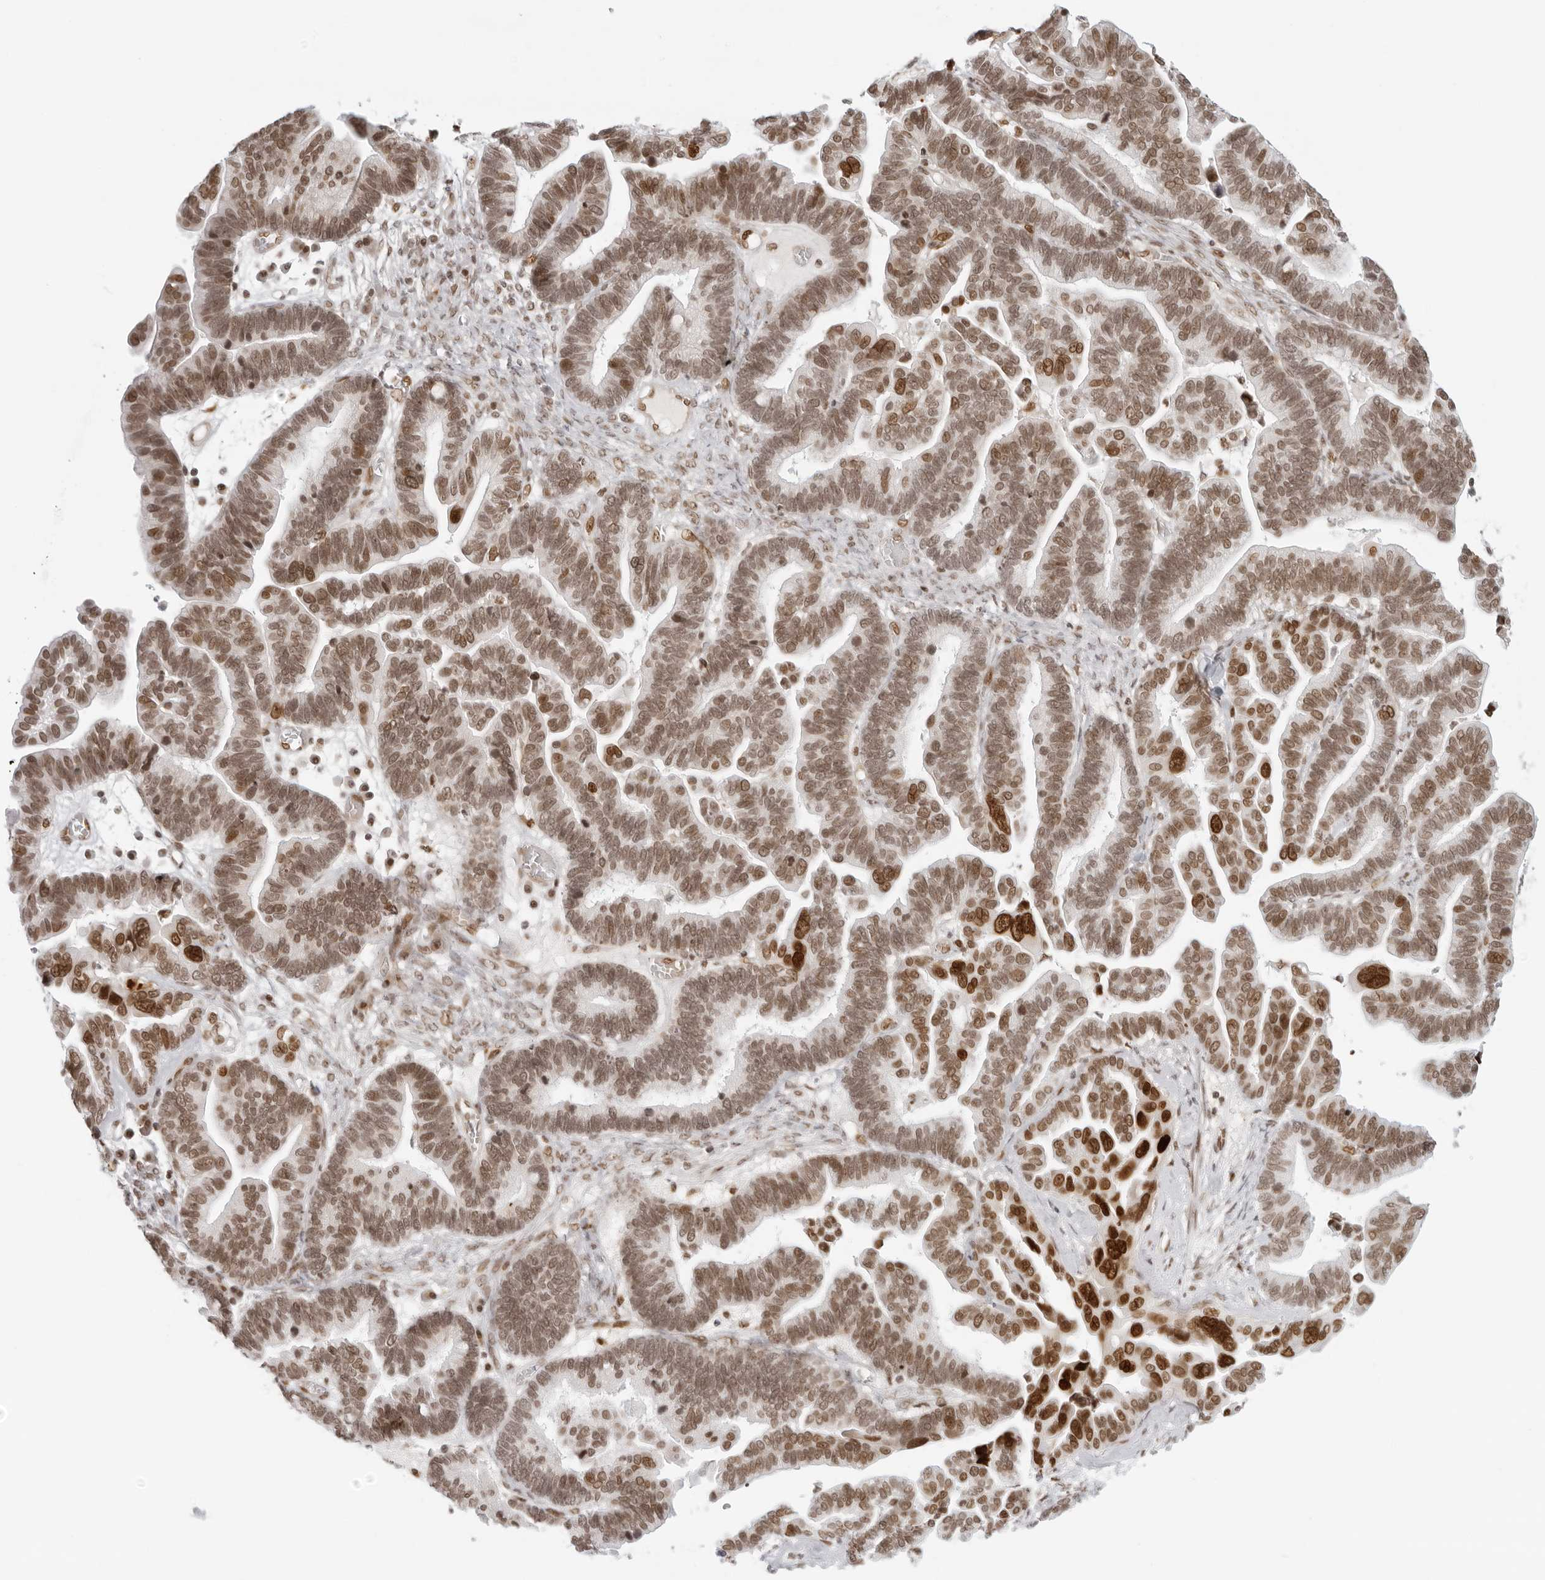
{"staining": {"intensity": "strong", "quantity": ">75%", "location": "nuclear"}, "tissue": "ovarian cancer", "cell_type": "Tumor cells", "image_type": "cancer", "snomed": [{"axis": "morphology", "description": "Cystadenocarcinoma, serous, NOS"}, {"axis": "topography", "description": "Ovary"}], "caption": "IHC micrograph of neoplastic tissue: ovarian cancer (serous cystadenocarcinoma) stained using immunohistochemistry (IHC) demonstrates high levels of strong protein expression localized specifically in the nuclear of tumor cells, appearing as a nuclear brown color.", "gene": "RCC1", "patient": {"sex": "female", "age": 56}}